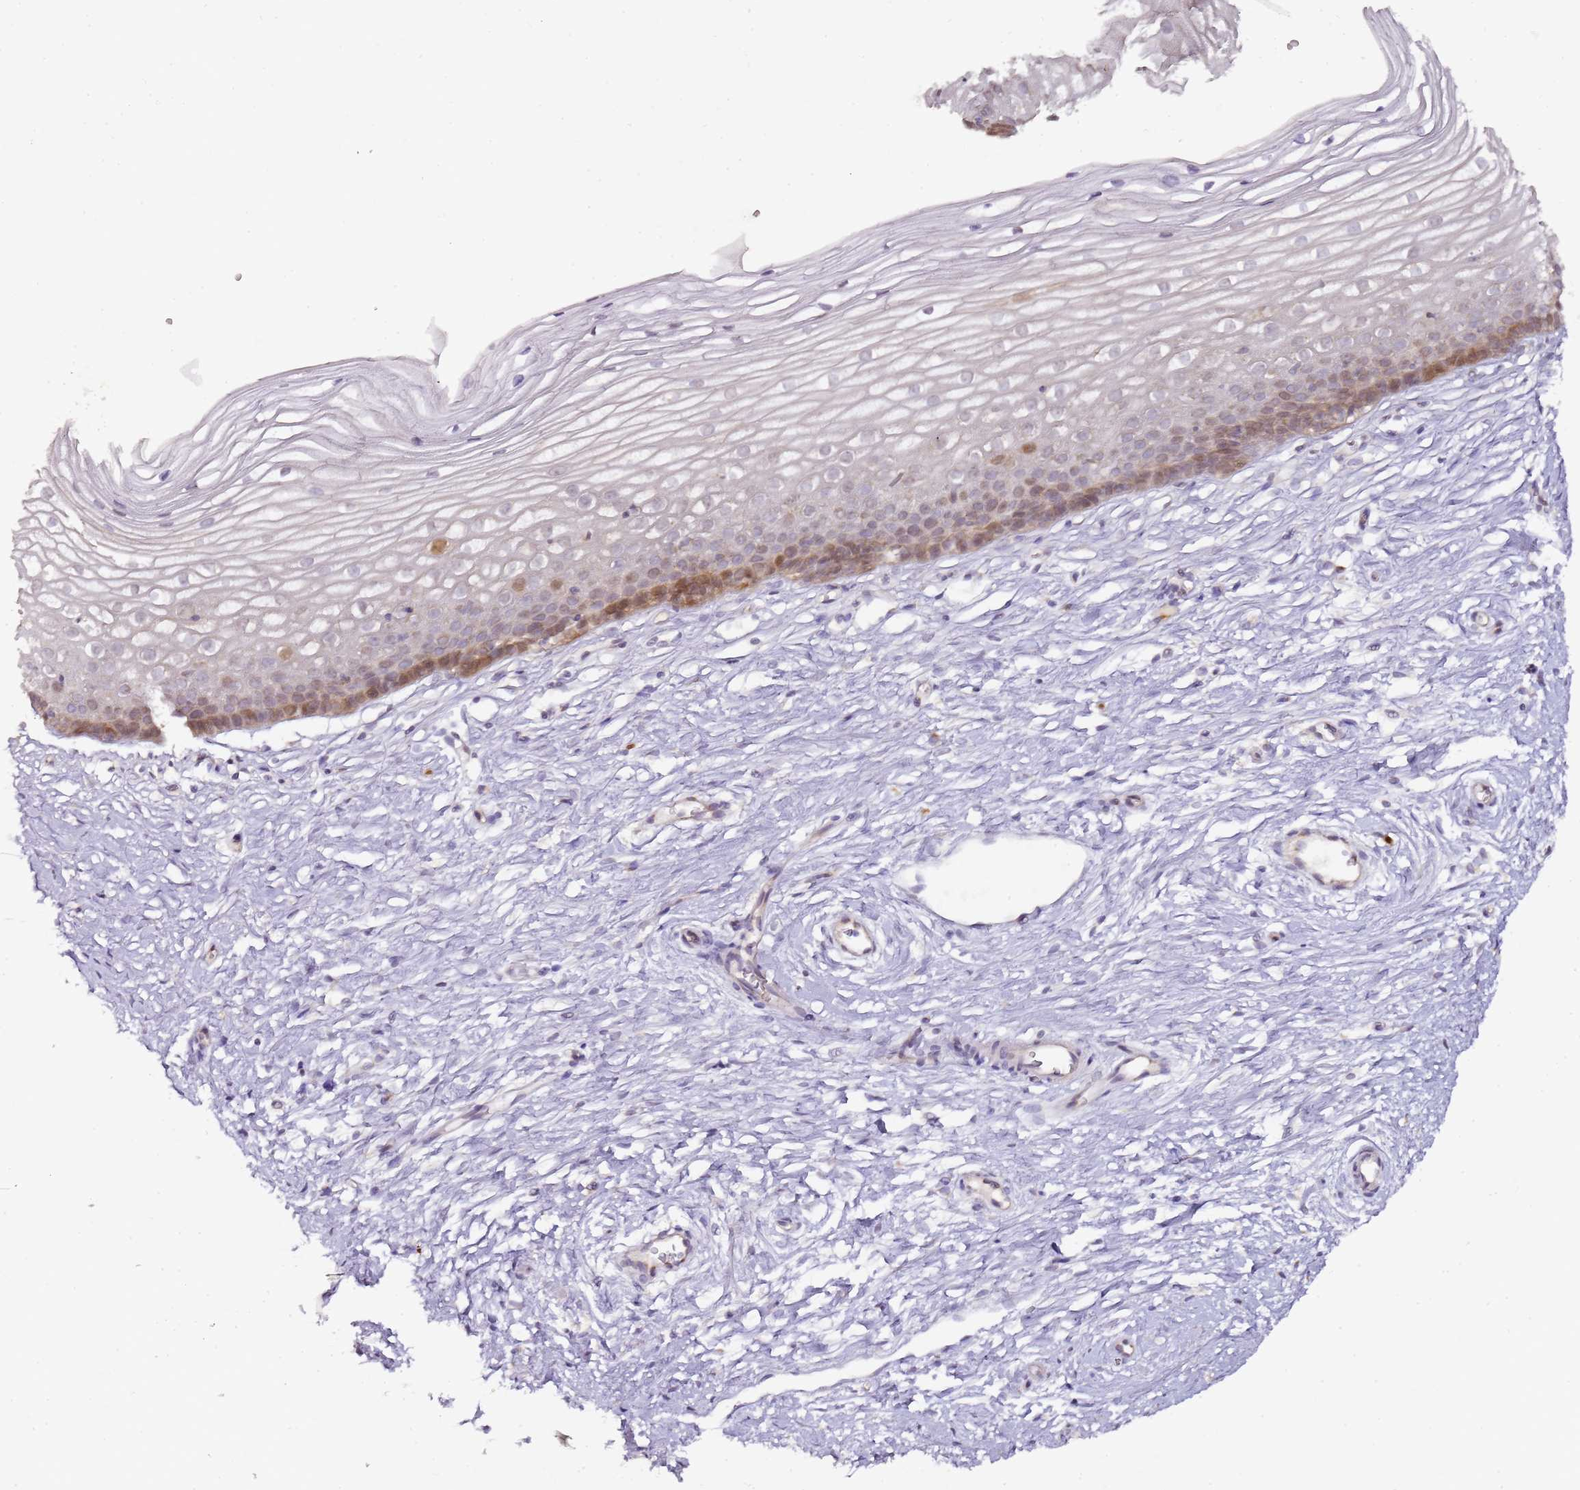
{"staining": {"intensity": "moderate", "quantity": ">75%", "location": "cytoplasmic/membranous"}, "tissue": "cervix", "cell_type": "Glandular cells", "image_type": "normal", "snomed": [{"axis": "morphology", "description": "Normal tissue, NOS"}, {"axis": "topography", "description": "Cervix"}], "caption": "Cervix stained with immunohistochemistry (IHC) reveals moderate cytoplasmic/membranous positivity in approximately >75% of glandular cells. (DAB (3,3'-diaminobenzidine) IHC with brightfield microscopy, high magnification).", "gene": "MRPL49", "patient": {"sex": "female", "age": 40}}